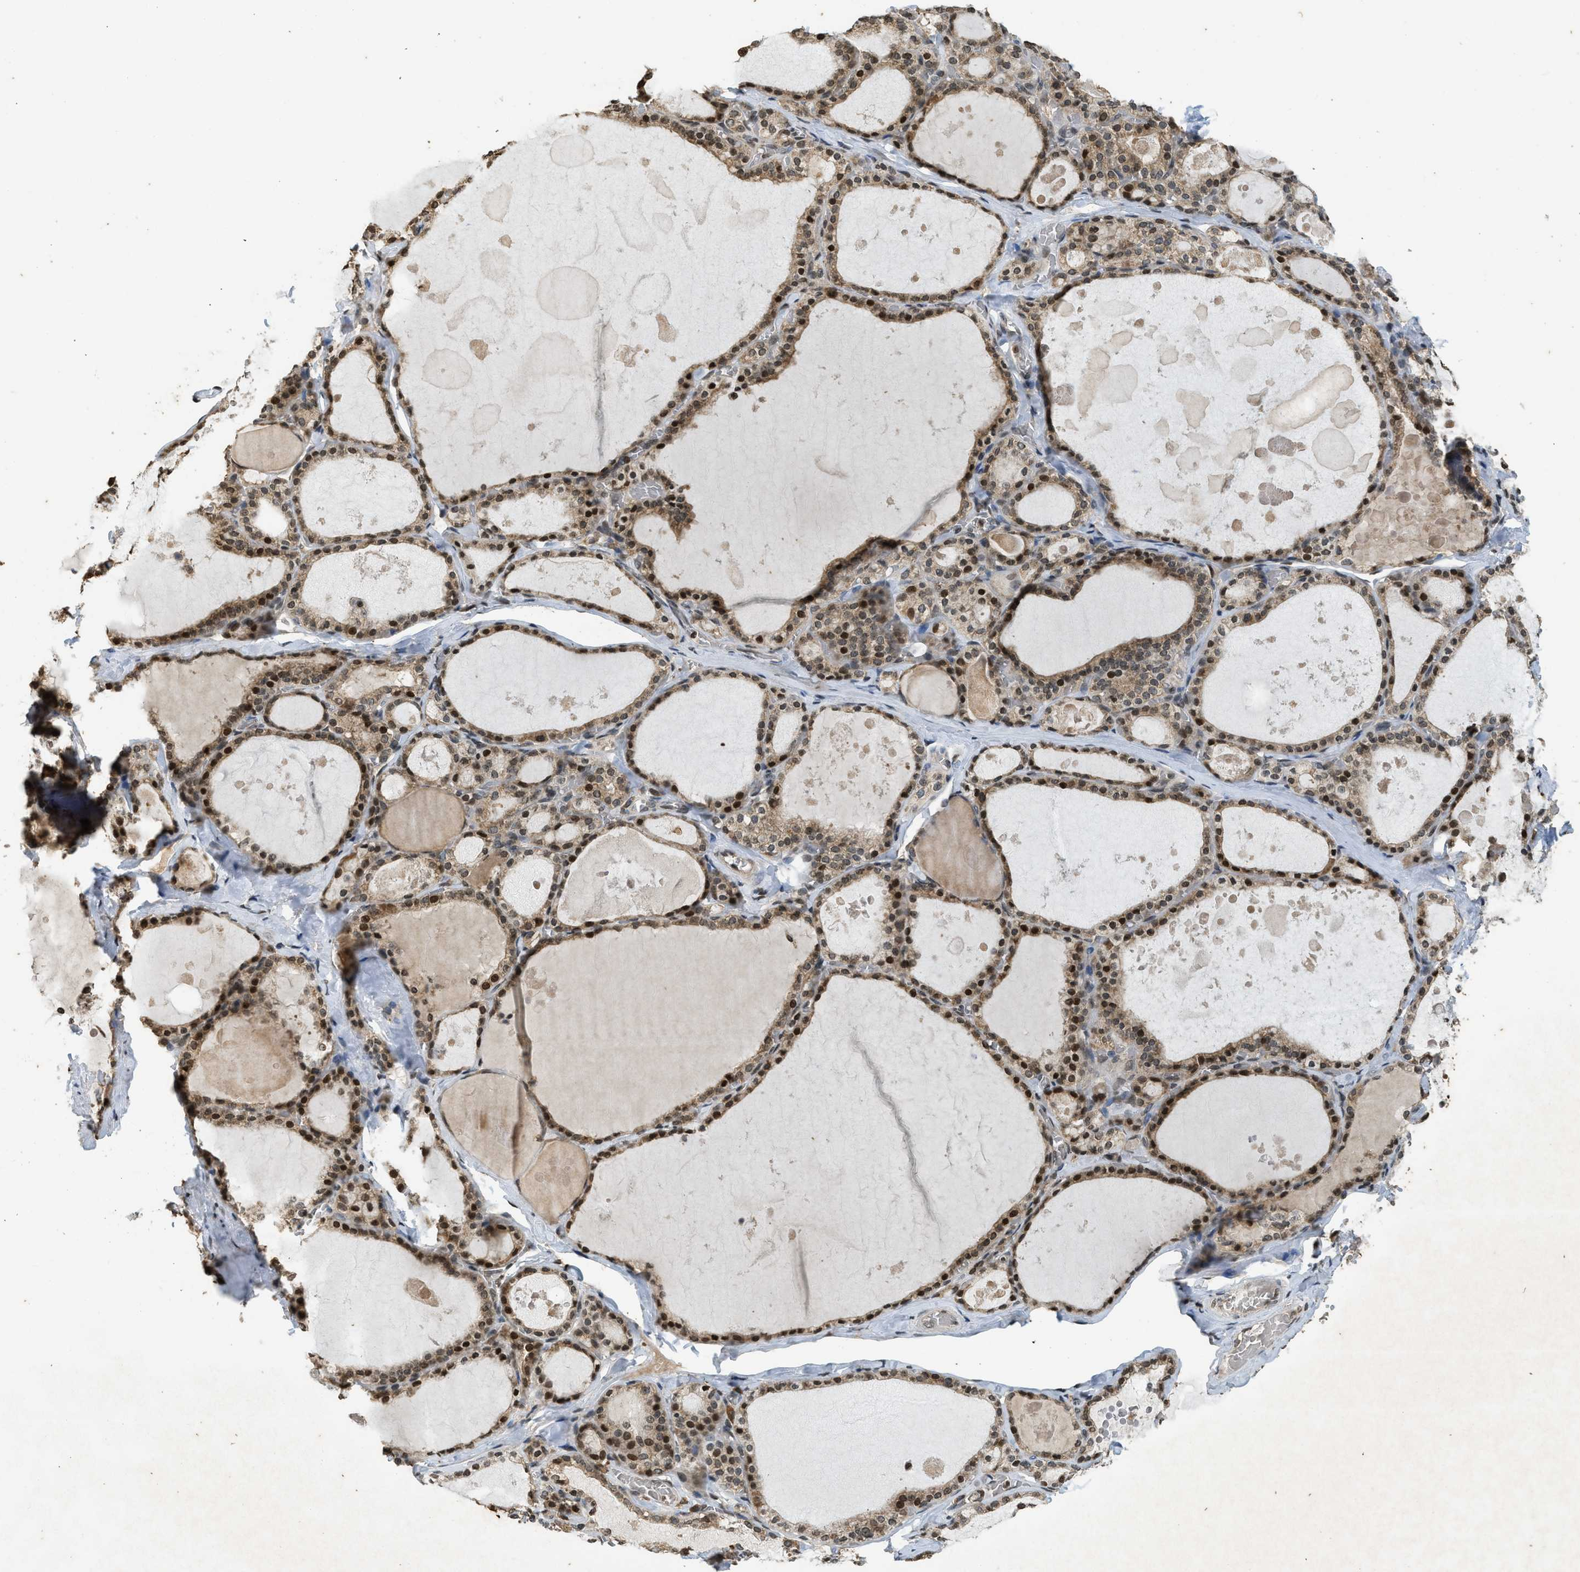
{"staining": {"intensity": "strong", "quantity": "25%-75%", "location": "cytoplasmic/membranous,nuclear"}, "tissue": "thyroid gland", "cell_type": "Glandular cells", "image_type": "normal", "snomed": [{"axis": "morphology", "description": "Normal tissue, NOS"}, {"axis": "topography", "description": "Thyroid gland"}], "caption": "Protein staining of normal thyroid gland demonstrates strong cytoplasmic/membranous,nuclear positivity in approximately 25%-75% of glandular cells. (Brightfield microscopy of DAB IHC at high magnification).", "gene": "SIAH1", "patient": {"sex": "male", "age": 56}}